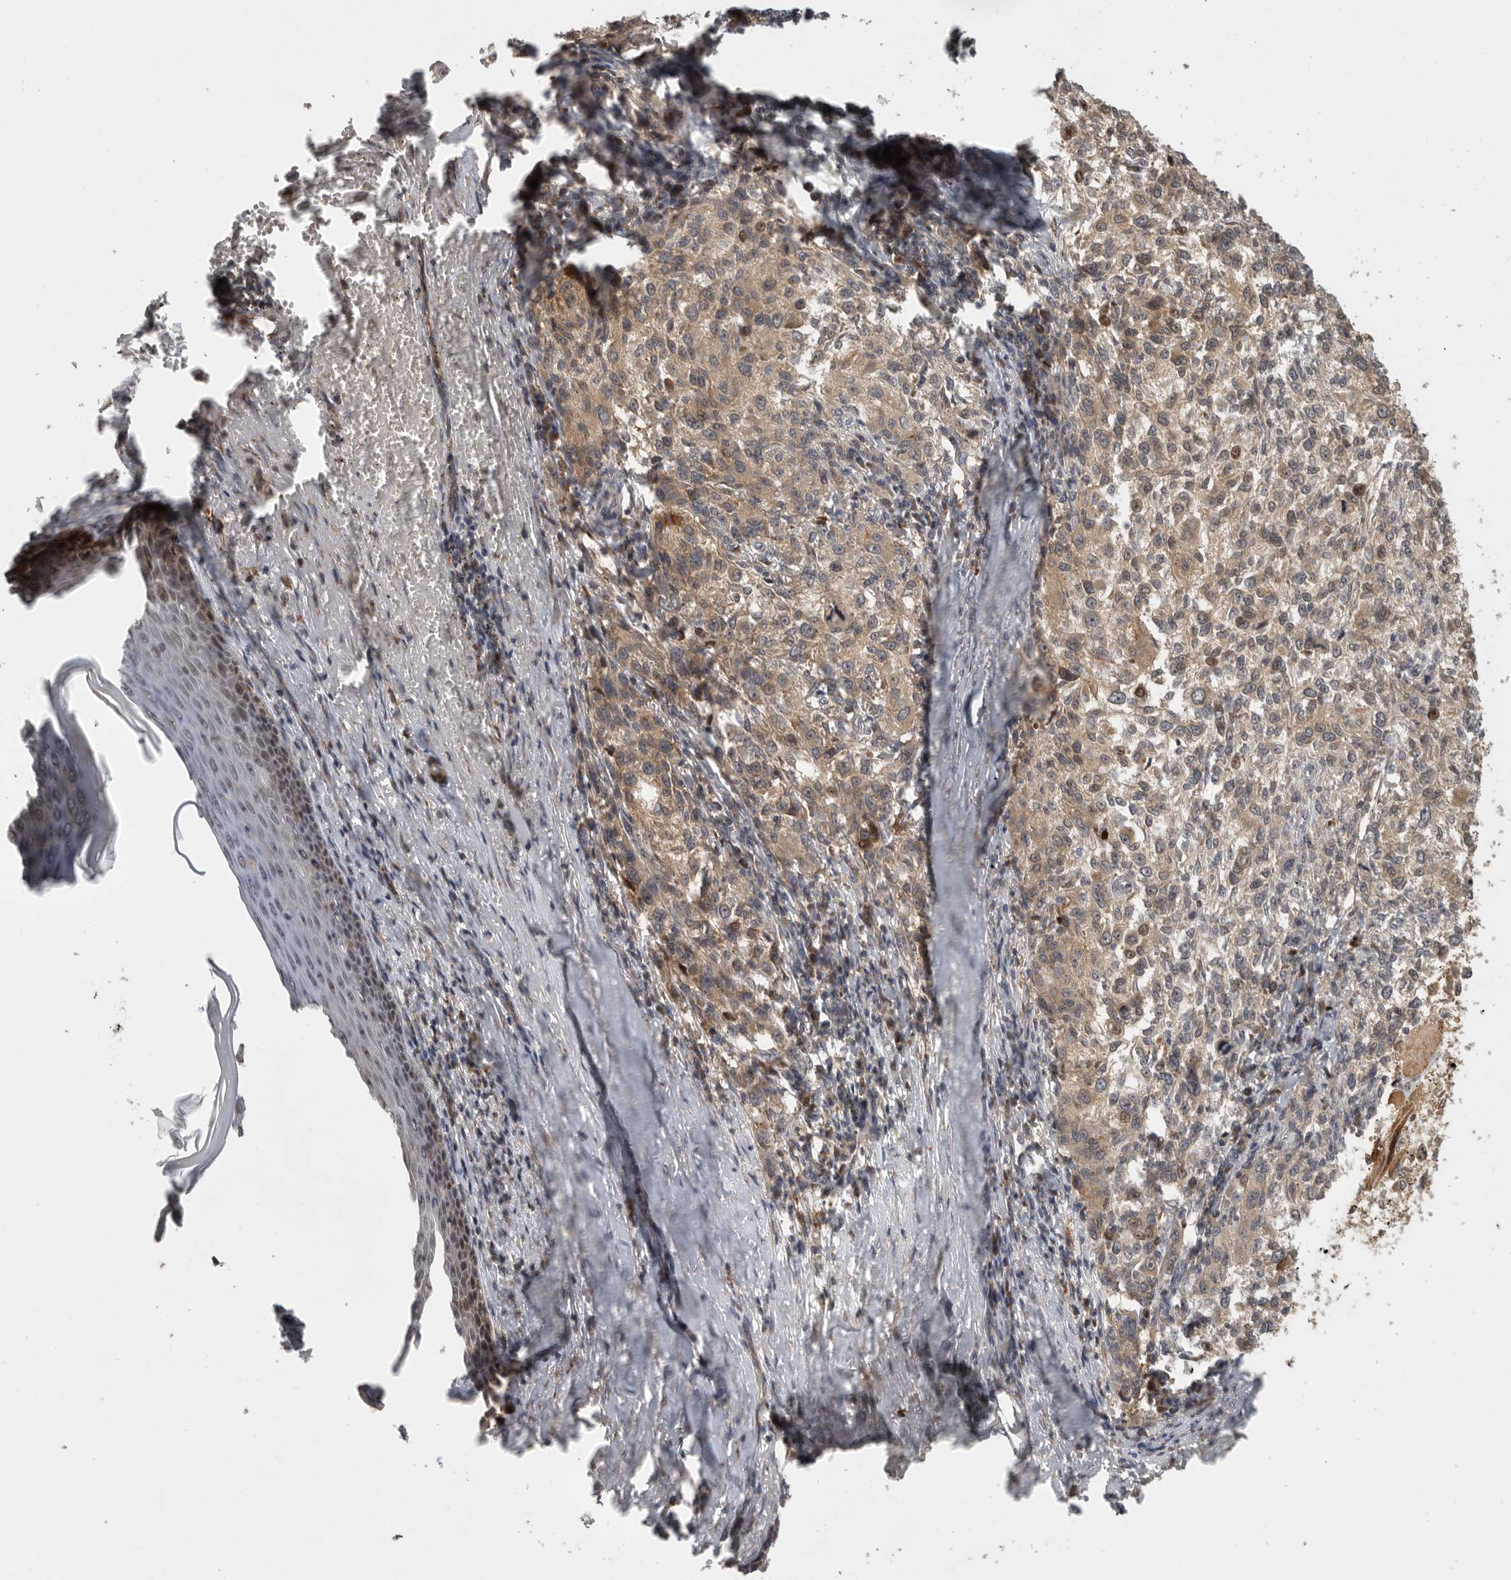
{"staining": {"intensity": "weak", "quantity": ">75%", "location": "cytoplasmic/membranous"}, "tissue": "melanoma", "cell_type": "Tumor cells", "image_type": "cancer", "snomed": [{"axis": "morphology", "description": "Necrosis, NOS"}, {"axis": "morphology", "description": "Malignant melanoma, NOS"}, {"axis": "topography", "description": "Skin"}], "caption": "Melanoma stained with immunohistochemistry (IHC) exhibits weak cytoplasmic/membranous staining in about >75% of tumor cells.", "gene": "SWT1", "patient": {"sex": "female", "age": 87}}